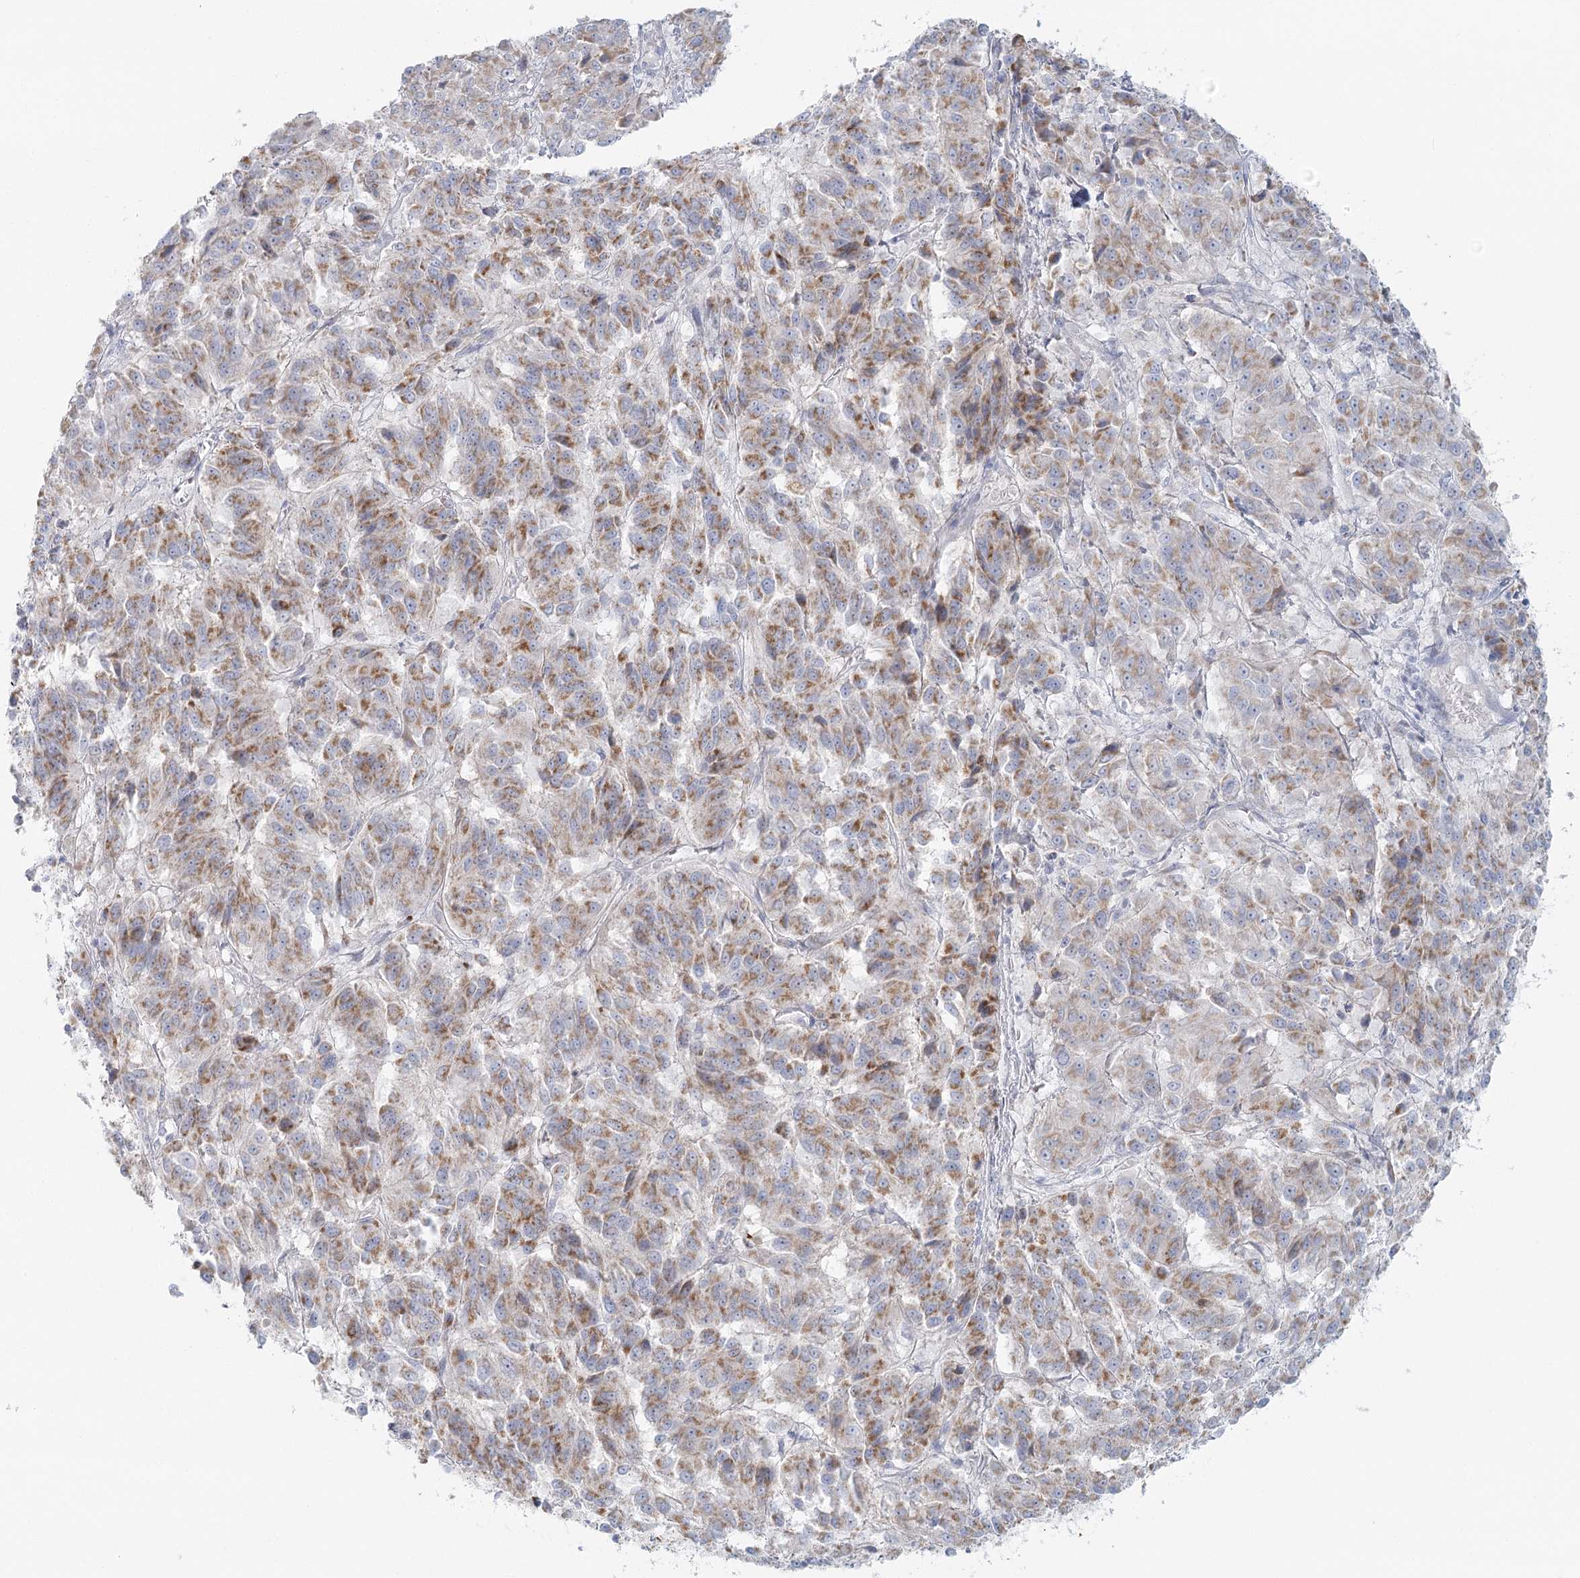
{"staining": {"intensity": "moderate", "quantity": ">75%", "location": "cytoplasmic/membranous"}, "tissue": "melanoma", "cell_type": "Tumor cells", "image_type": "cancer", "snomed": [{"axis": "morphology", "description": "Malignant melanoma, Metastatic site"}, {"axis": "topography", "description": "Lung"}], "caption": "This is an image of IHC staining of melanoma, which shows moderate staining in the cytoplasmic/membranous of tumor cells.", "gene": "BPHL", "patient": {"sex": "male", "age": 64}}